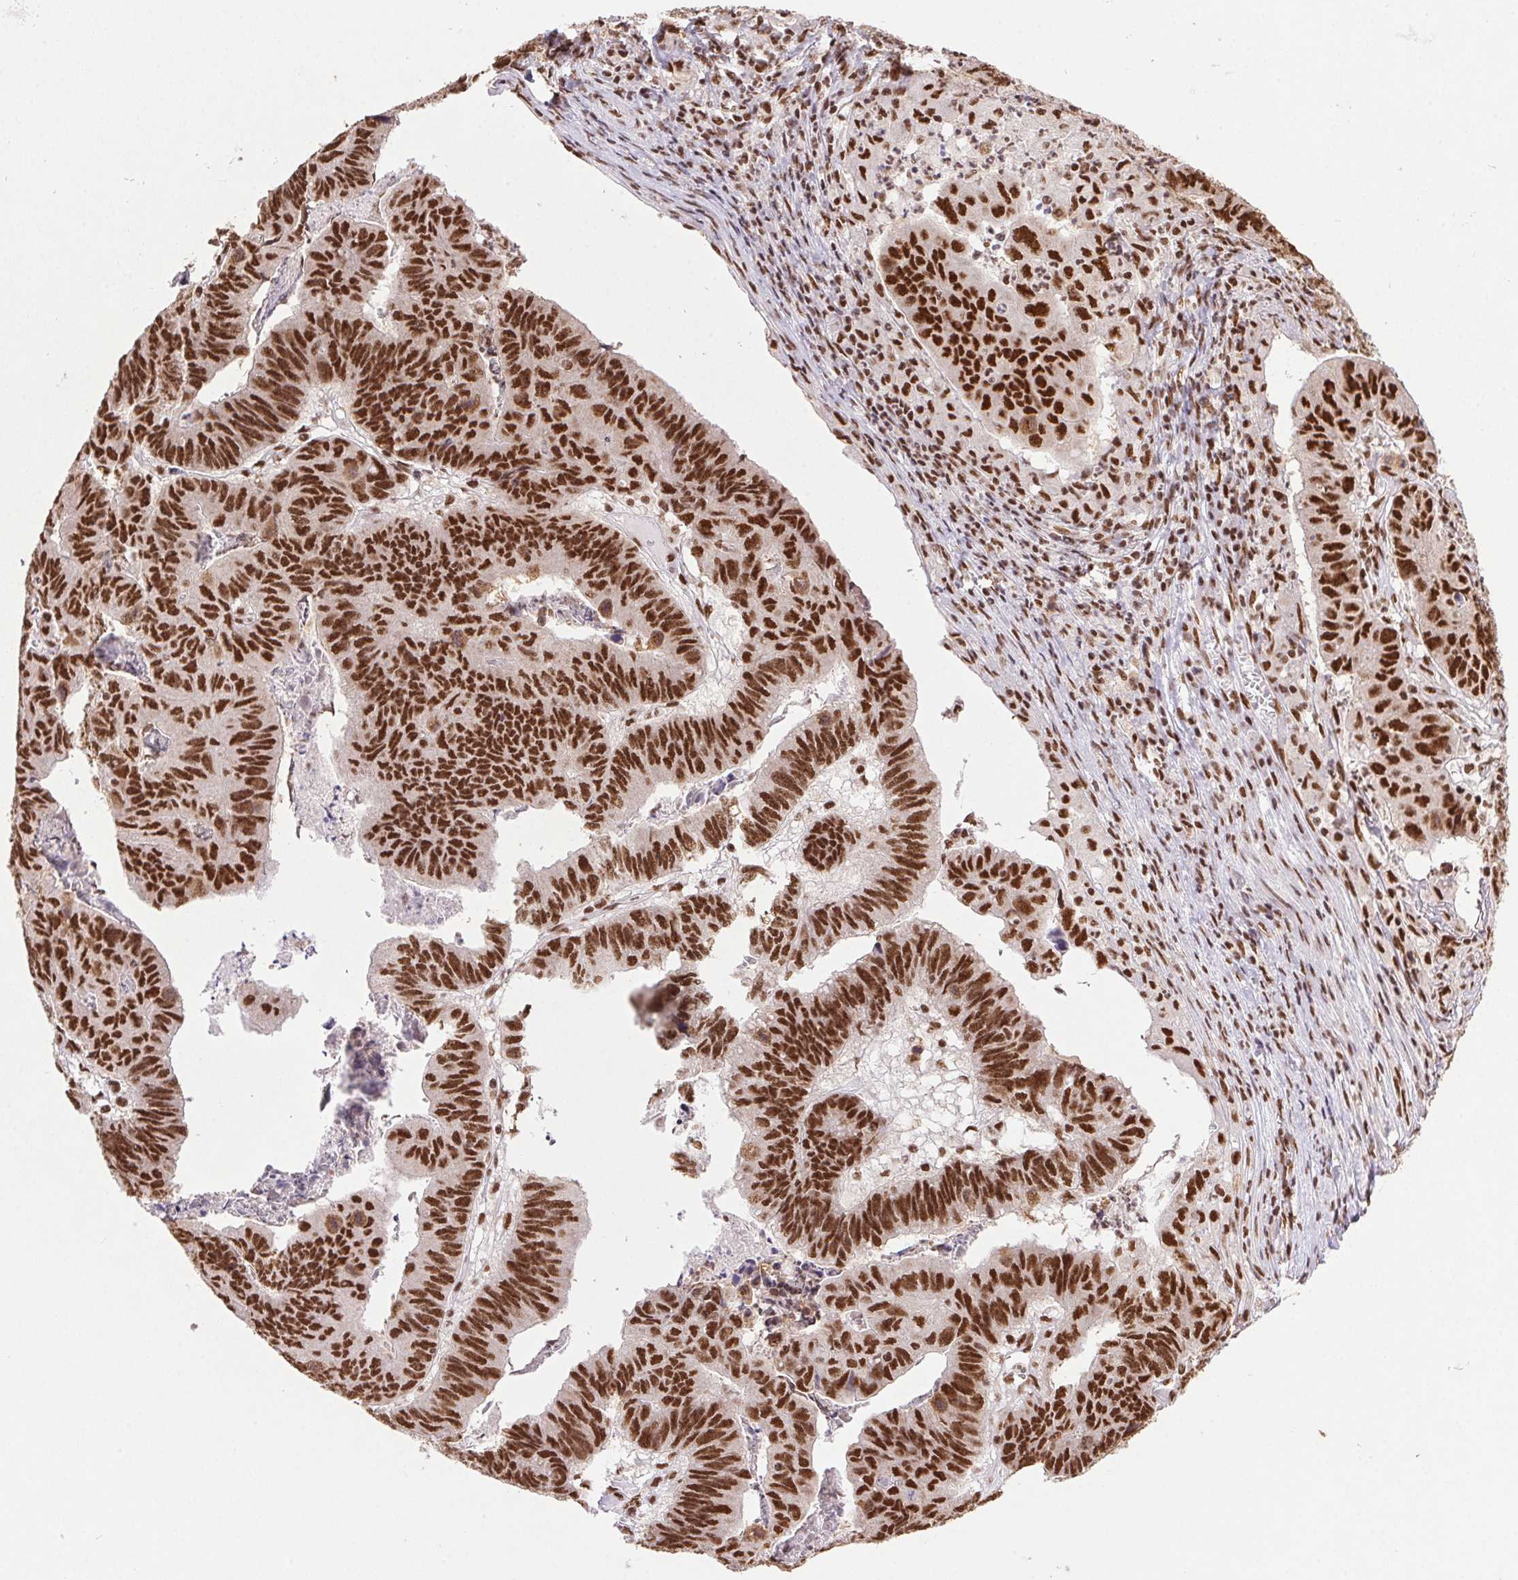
{"staining": {"intensity": "strong", "quantity": ">75%", "location": "nuclear"}, "tissue": "stomach cancer", "cell_type": "Tumor cells", "image_type": "cancer", "snomed": [{"axis": "morphology", "description": "Adenocarcinoma, NOS"}, {"axis": "topography", "description": "Stomach, lower"}], "caption": "Strong nuclear positivity for a protein is identified in approximately >75% of tumor cells of stomach cancer using IHC.", "gene": "ZNF207", "patient": {"sex": "male", "age": 77}}